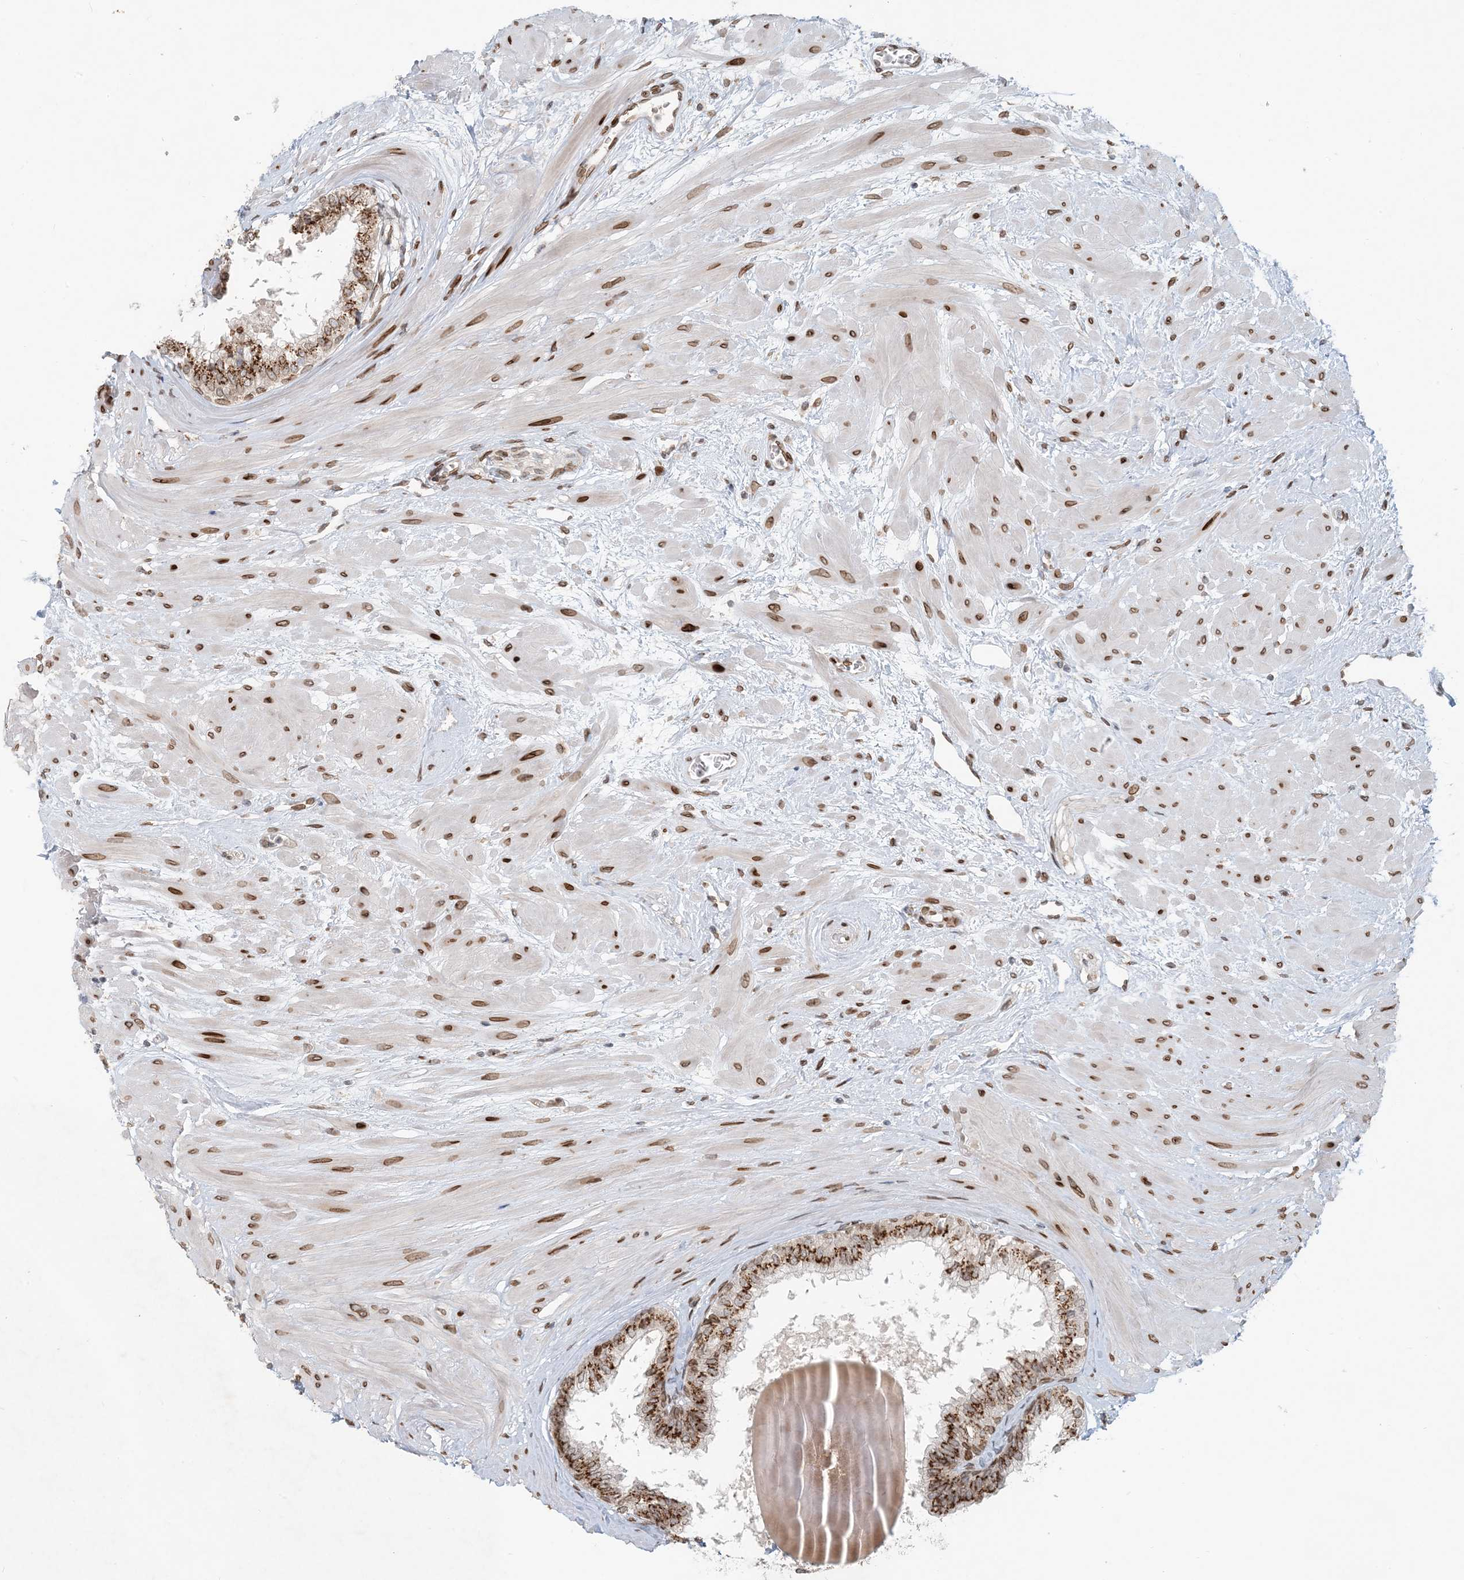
{"staining": {"intensity": "moderate", "quantity": ">75%", "location": "cytoplasmic/membranous"}, "tissue": "prostate", "cell_type": "Glandular cells", "image_type": "normal", "snomed": [{"axis": "morphology", "description": "Normal tissue, NOS"}, {"axis": "topography", "description": "Prostate"}], "caption": "Brown immunohistochemical staining in normal human prostate reveals moderate cytoplasmic/membranous positivity in approximately >75% of glandular cells. (Brightfield microscopy of DAB IHC at high magnification).", "gene": "SLC35A2", "patient": {"sex": "male", "age": 48}}